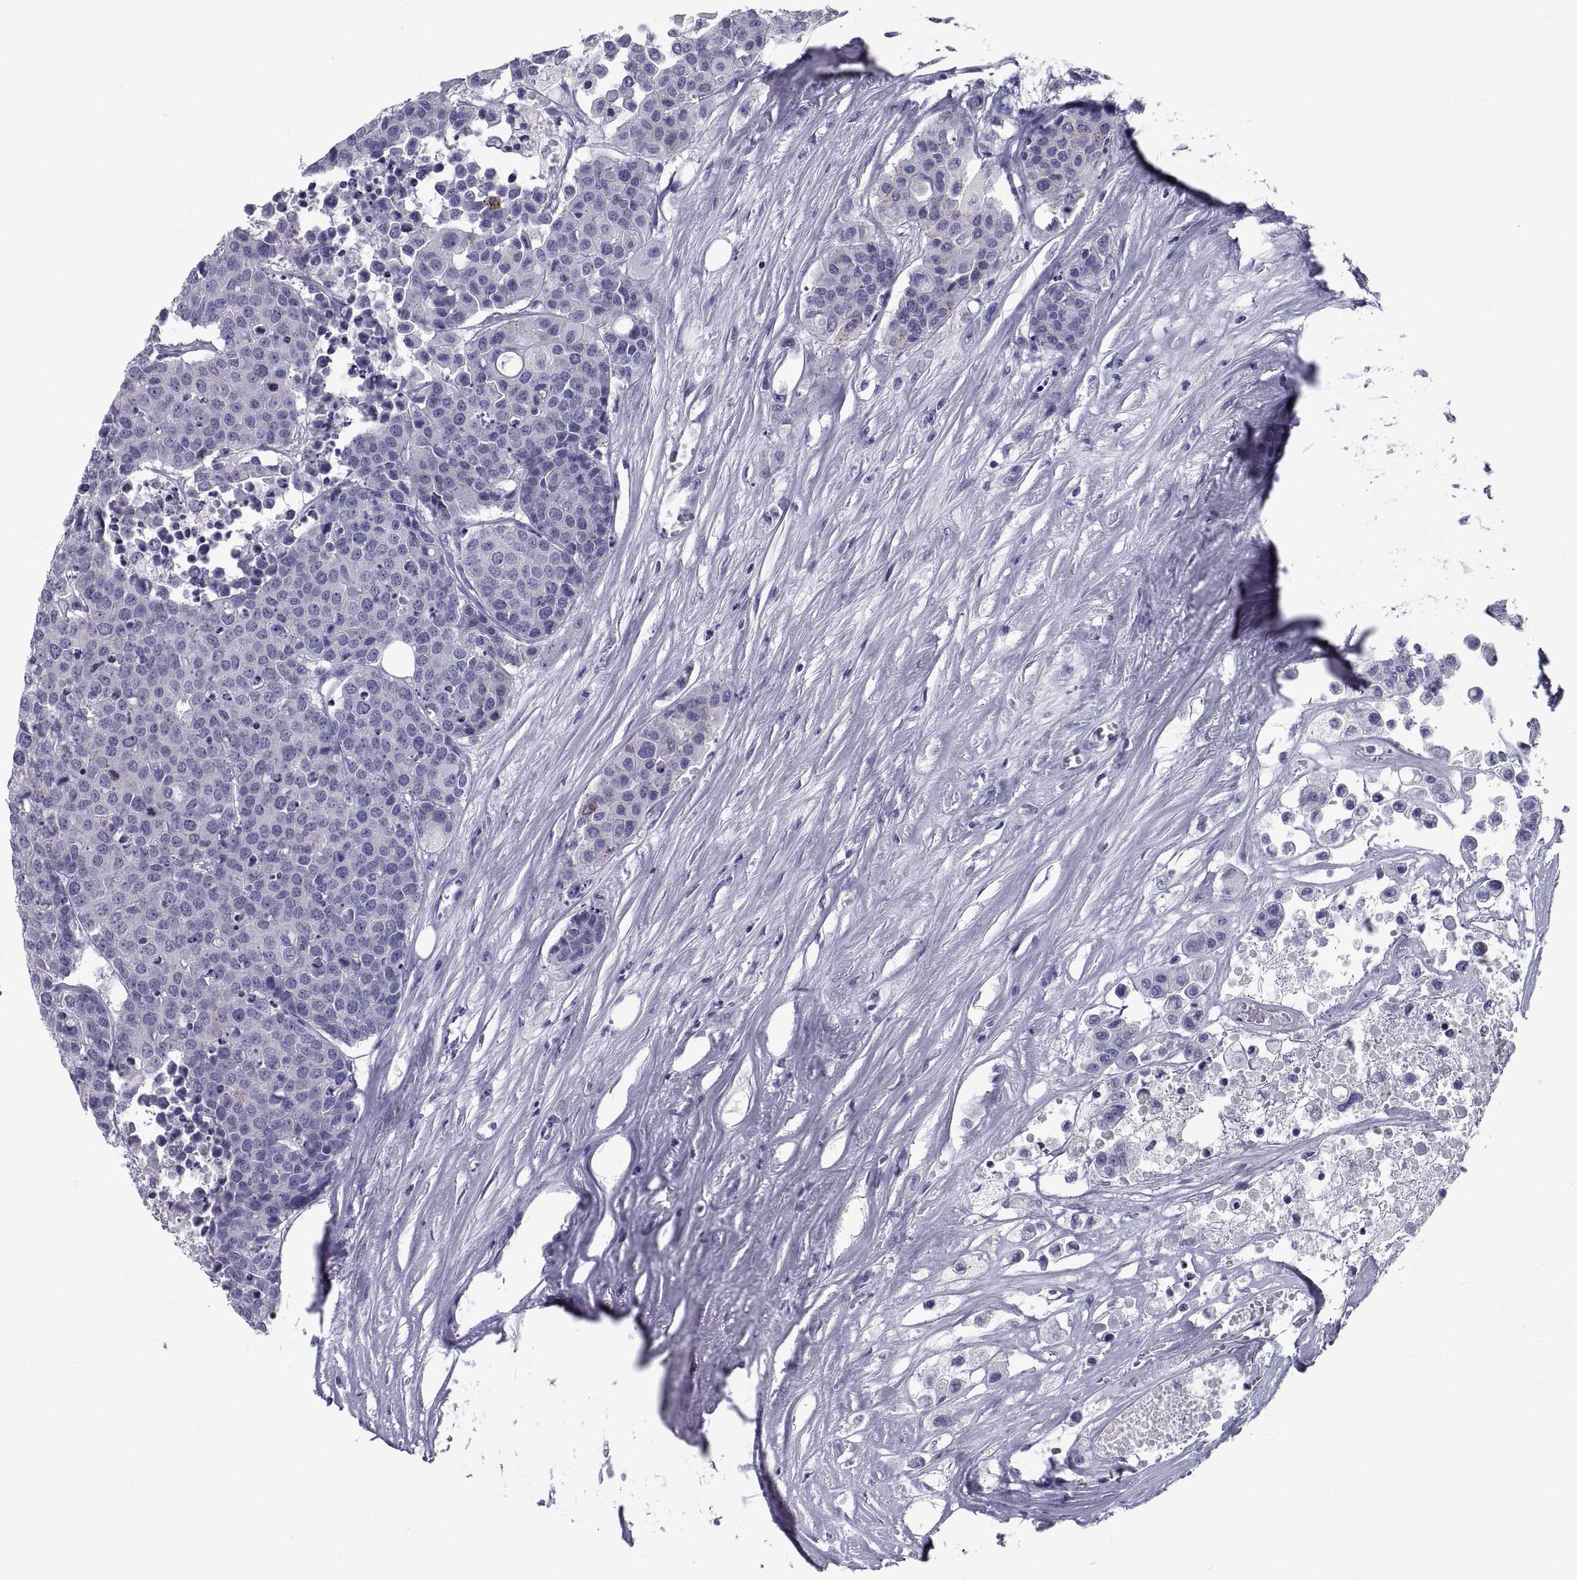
{"staining": {"intensity": "negative", "quantity": "none", "location": "none"}, "tissue": "carcinoid", "cell_type": "Tumor cells", "image_type": "cancer", "snomed": [{"axis": "morphology", "description": "Carcinoid, malignant, NOS"}, {"axis": "topography", "description": "Colon"}], "caption": "DAB immunohistochemical staining of human carcinoid reveals no significant positivity in tumor cells.", "gene": "DEFB129", "patient": {"sex": "male", "age": 81}}